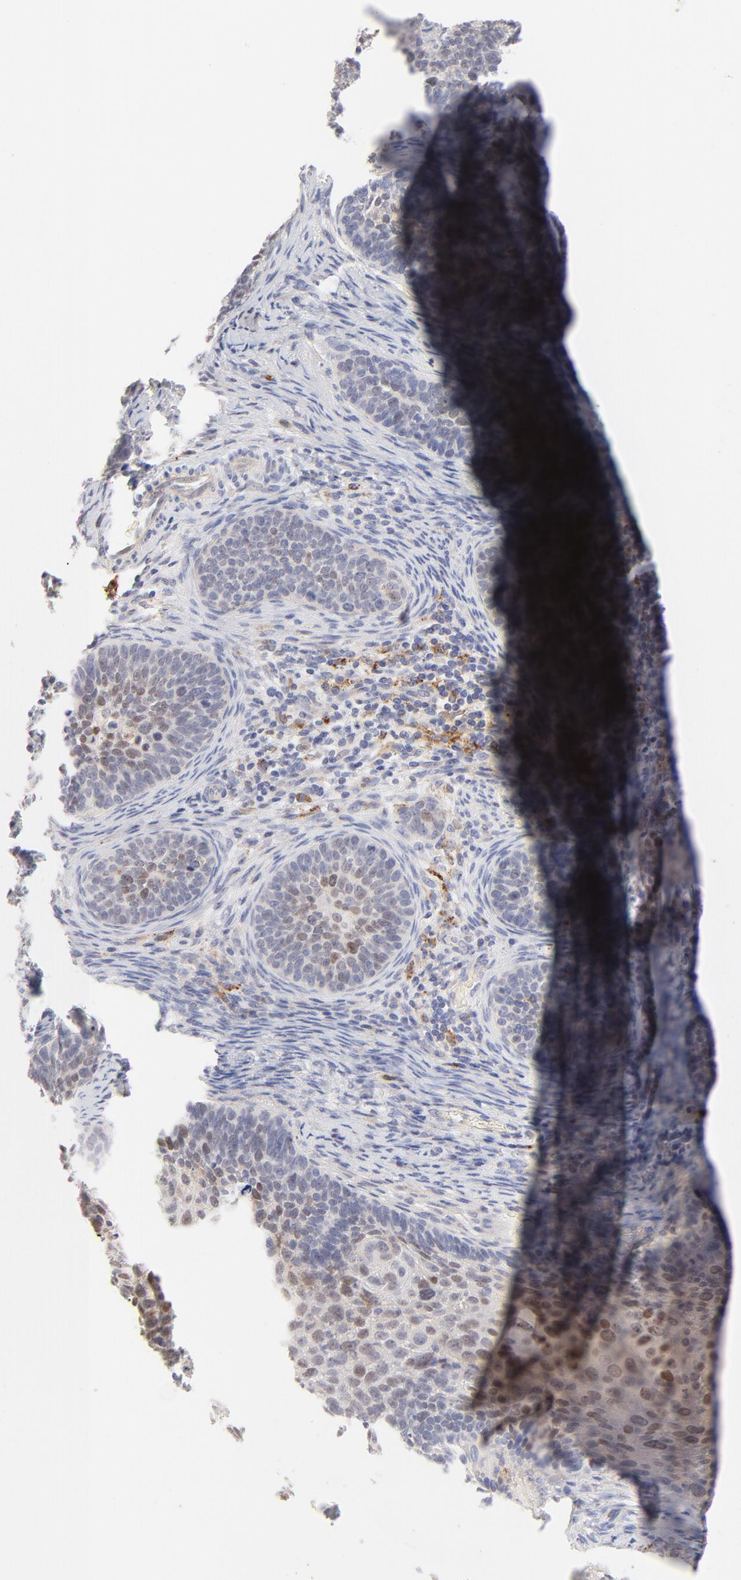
{"staining": {"intensity": "weak", "quantity": "<25%", "location": "nuclear"}, "tissue": "cervical cancer", "cell_type": "Tumor cells", "image_type": "cancer", "snomed": [{"axis": "morphology", "description": "Squamous cell carcinoma, NOS"}, {"axis": "topography", "description": "Cervix"}], "caption": "DAB immunohistochemical staining of cervical cancer reveals no significant staining in tumor cells. (DAB (3,3'-diaminobenzidine) IHC with hematoxylin counter stain).", "gene": "ELF3", "patient": {"sex": "female", "age": 33}}